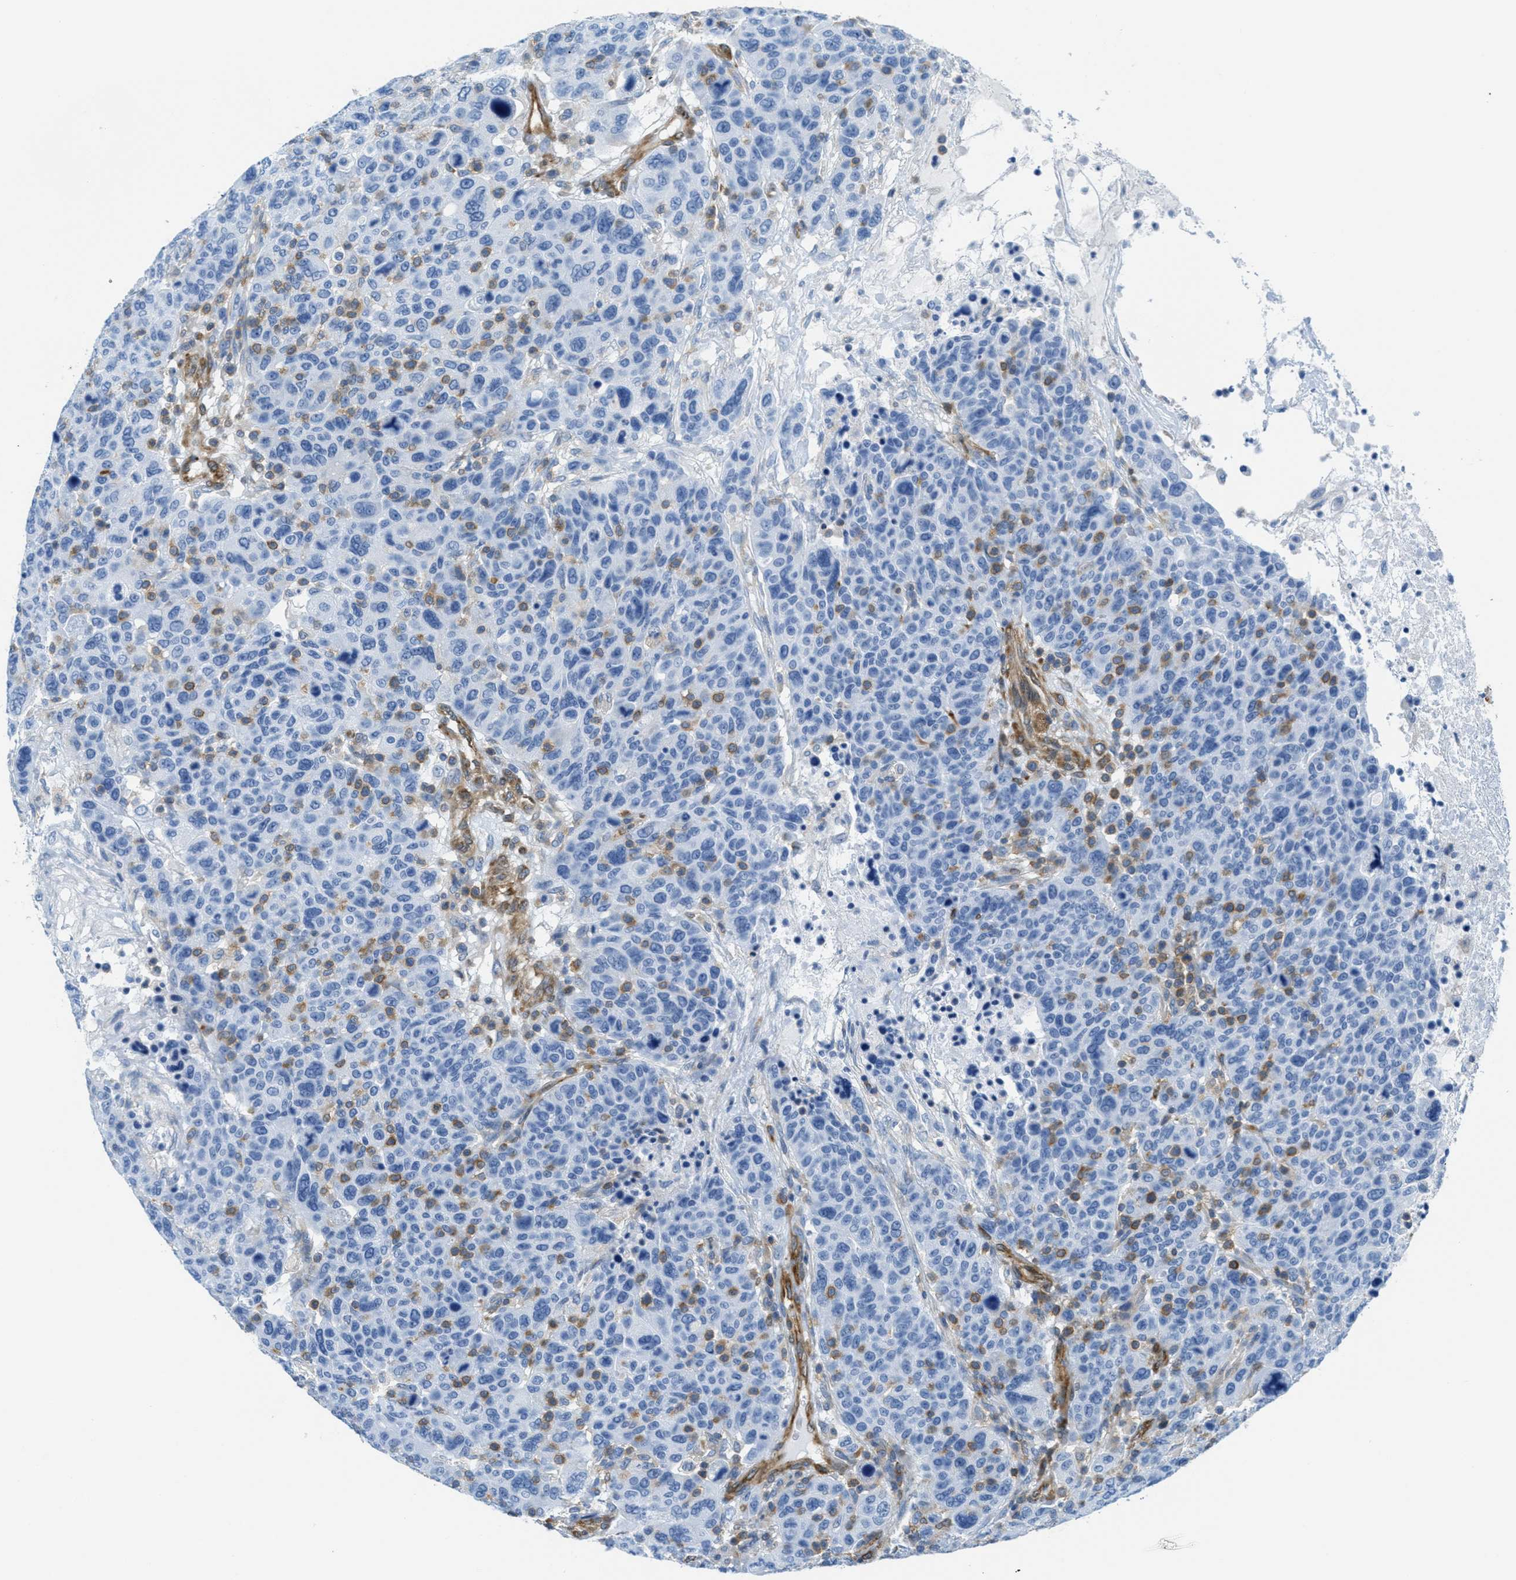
{"staining": {"intensity": "negative", "quantity": "none", "location": "none"}, "tissue": "breast cancer", "cell_type": "Tumor cells", "image_type": "cancer", "snomed": [{"axis": "morphology", "description": "Normal tissue, NOS"}, {"axis": "morphology", "description": "Duct carcinoma"}, {"axis": "topography", "description": "Breast"}], "caption": "This is a histopathology image of IHC staining of breast cancer, which shows no expression in tumor cells.", "gene": "MAPRE2", "patient": {"sex": "female", "age": 50}}